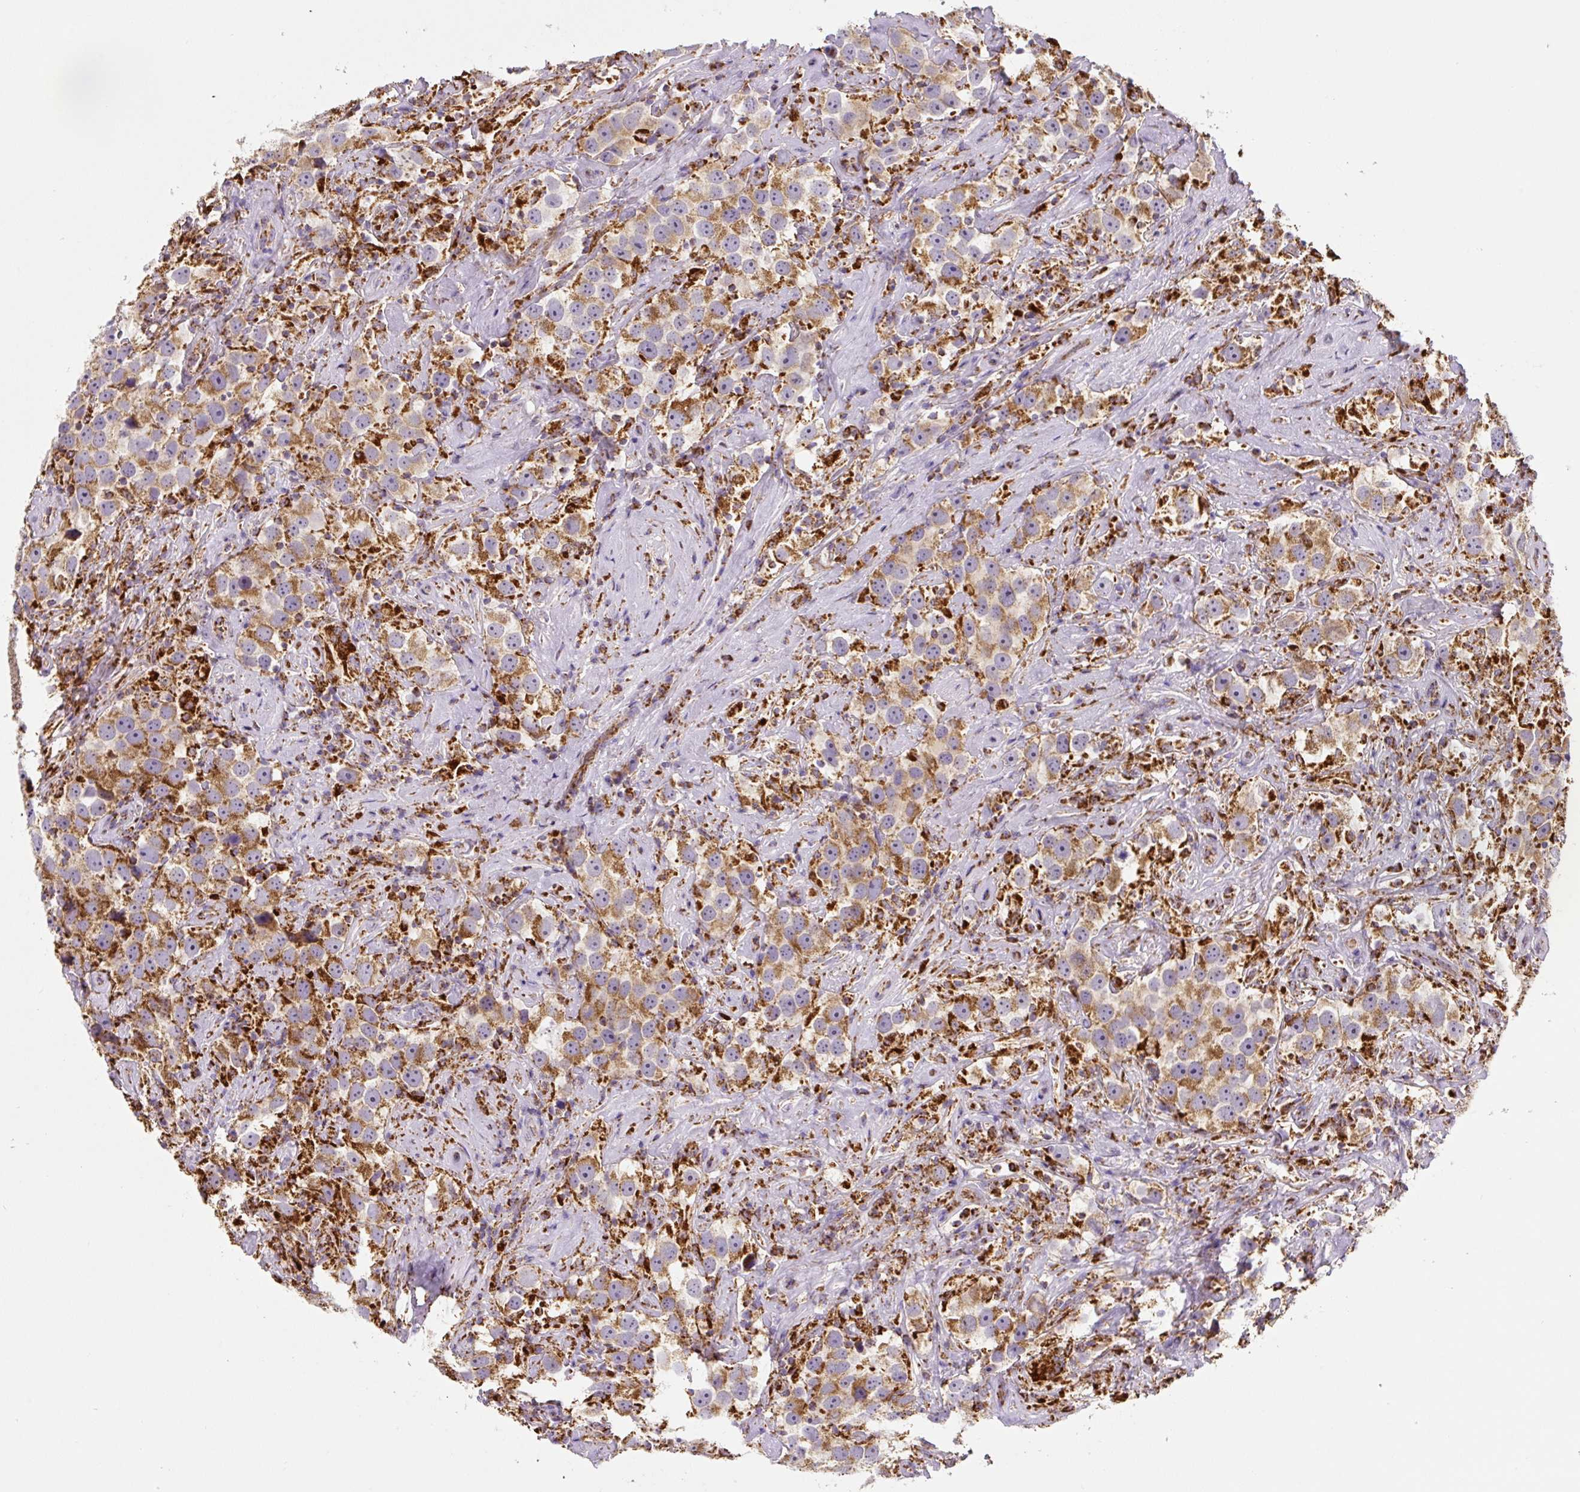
{"staining": {"intensity": "strong", "quantity": ">75%", "location": "cytoplasmic/membranous"}, "tissue": "testis cancer", "cell_type": "Tumor cells", "image_type": "cancer", "snomed": [{"axis": "morphology", "description": "Seminoma, NOS"}, {"axis": "topography", "description": "Testis"}], "caption": "A brown stain highlights strong cytoplasmic/membranous staining of a protein in human testis cancer tumor cells.", "gene": "MT-CO2", "patient": {"sex": "male", "age": 49}}